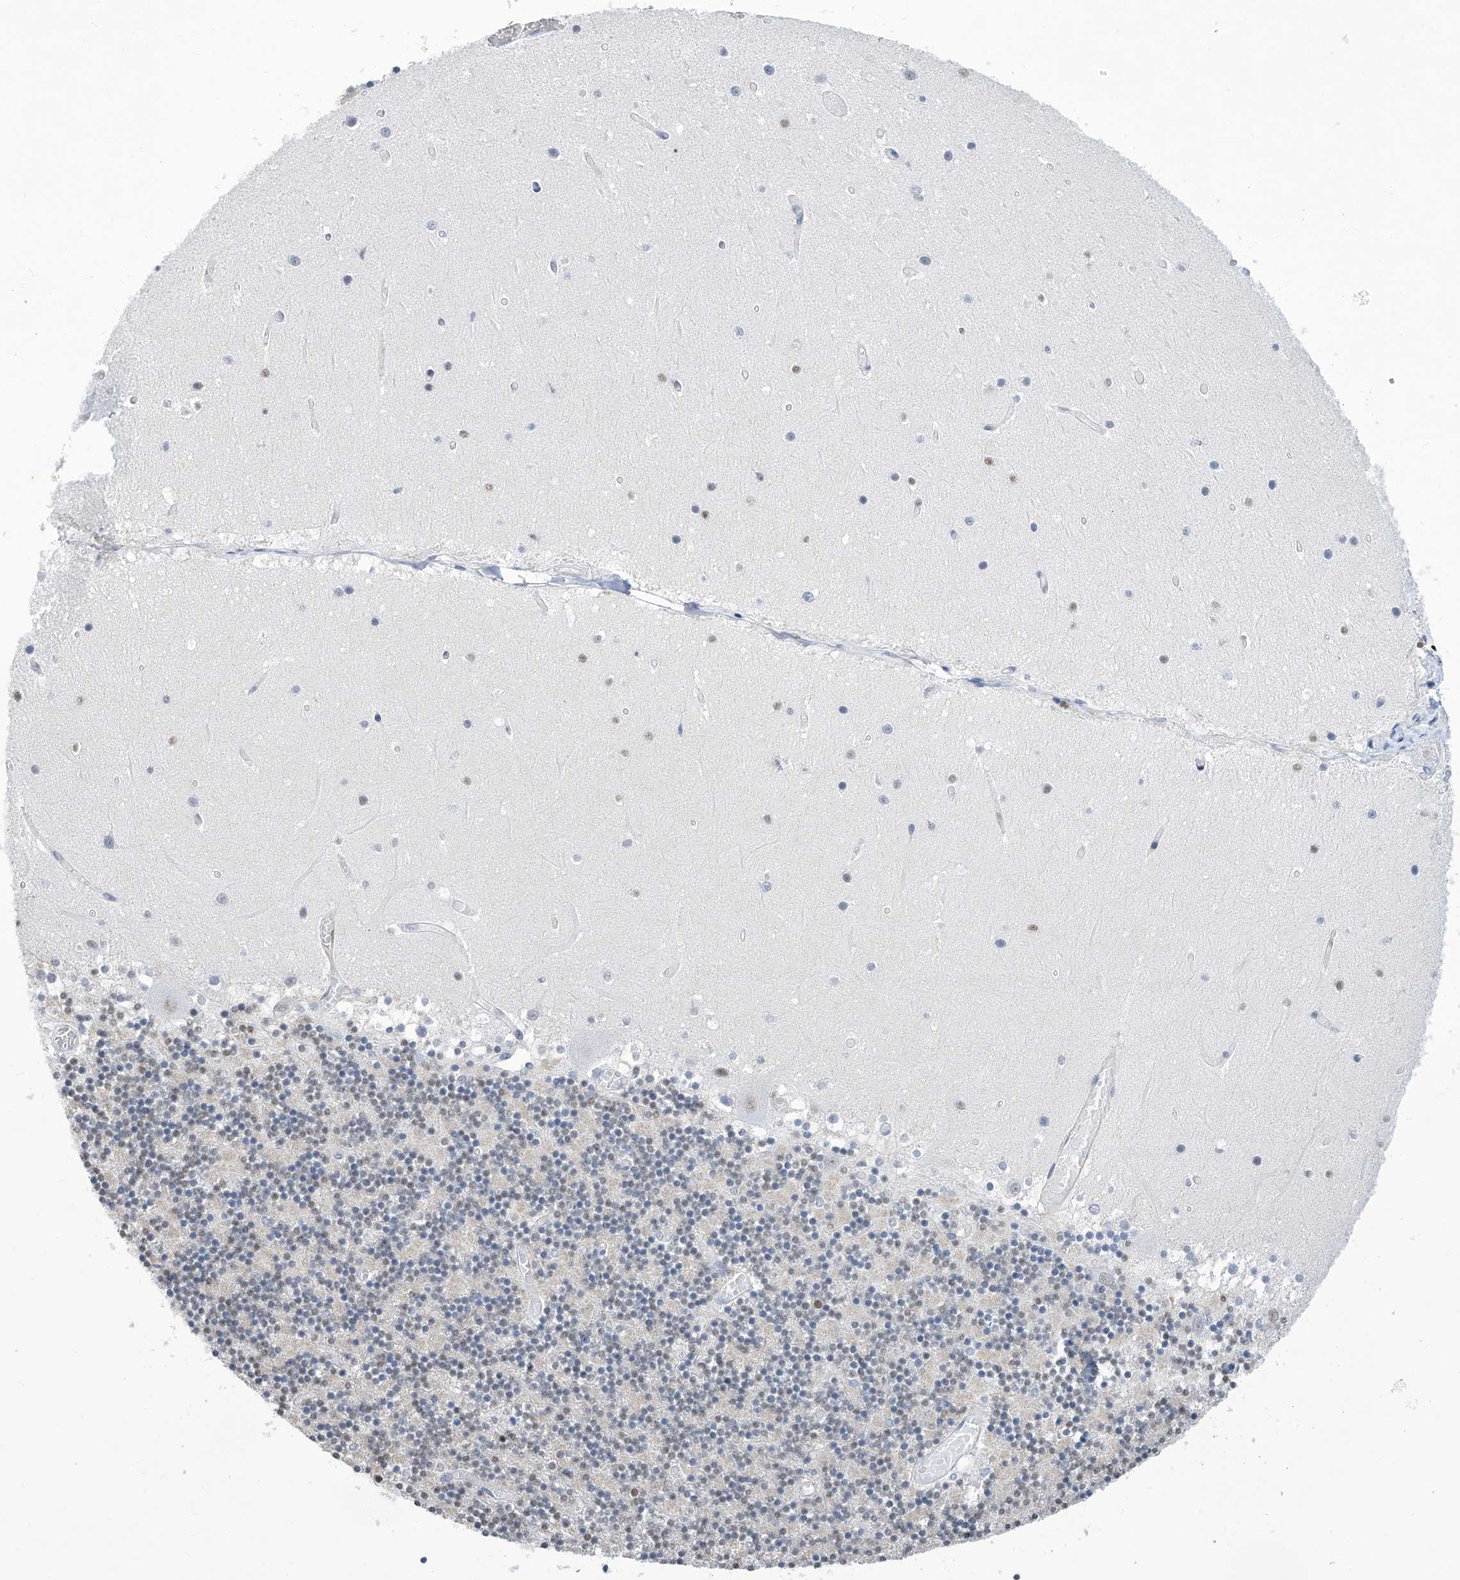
{"staining": {"intensity": "weak", "quantity": "<25%", "location": "nuclear"}, "tissue": "cerebellum", "cell_type": "Cells in granular layer", "image_type": "normal", "snomed": [{"axis": "morphology", "description": "Normal tissue, NOS"}, {"axis": "topography", "description": "Cerebellum"}], "caption": "This is a photomicrograph of immunohistochemistry (IHC) staining of benign cerebellum, which shows no positivity in cells in granular layer.", "gene": "SREBF2", "patient": {"sex": "female", "age": 28}}